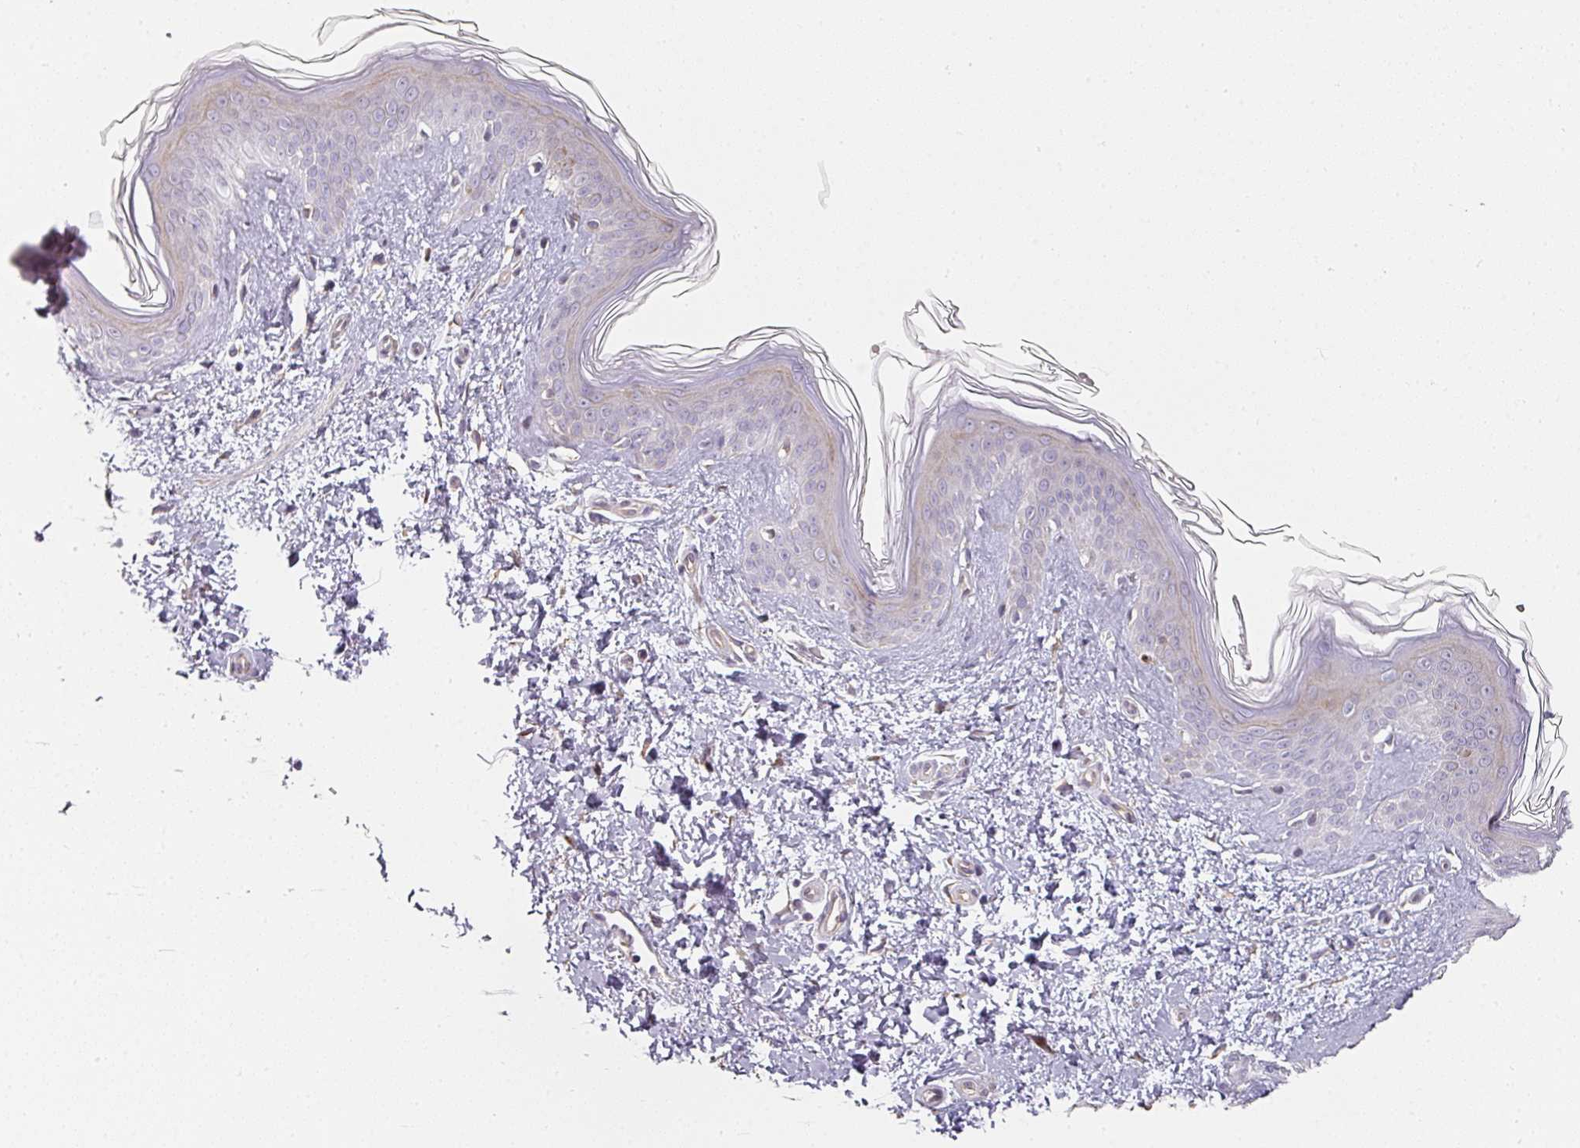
{"staining": {"intensity": "moderate", "quantity": "25%-75%", "location": "cytoplasmic/membranous"}, "tissue": "skin", "cell_type": "Fibroblasts", "image_type": "normal", "snomed": [{"axis": "morphology", "description": "Normal tissue, NOS"}, {"axis": "topography", "description": "Skin"}], "caption": "Fibroblasts display moderate cytoplasmic/membranous staining in approximately 25%-75% of cells in unremarkable skin. (Brightfield microscopy of DAB IHC at high magnification).", "gene": "ATP8B2", "patient": {"sex": "female", "age": 41}}